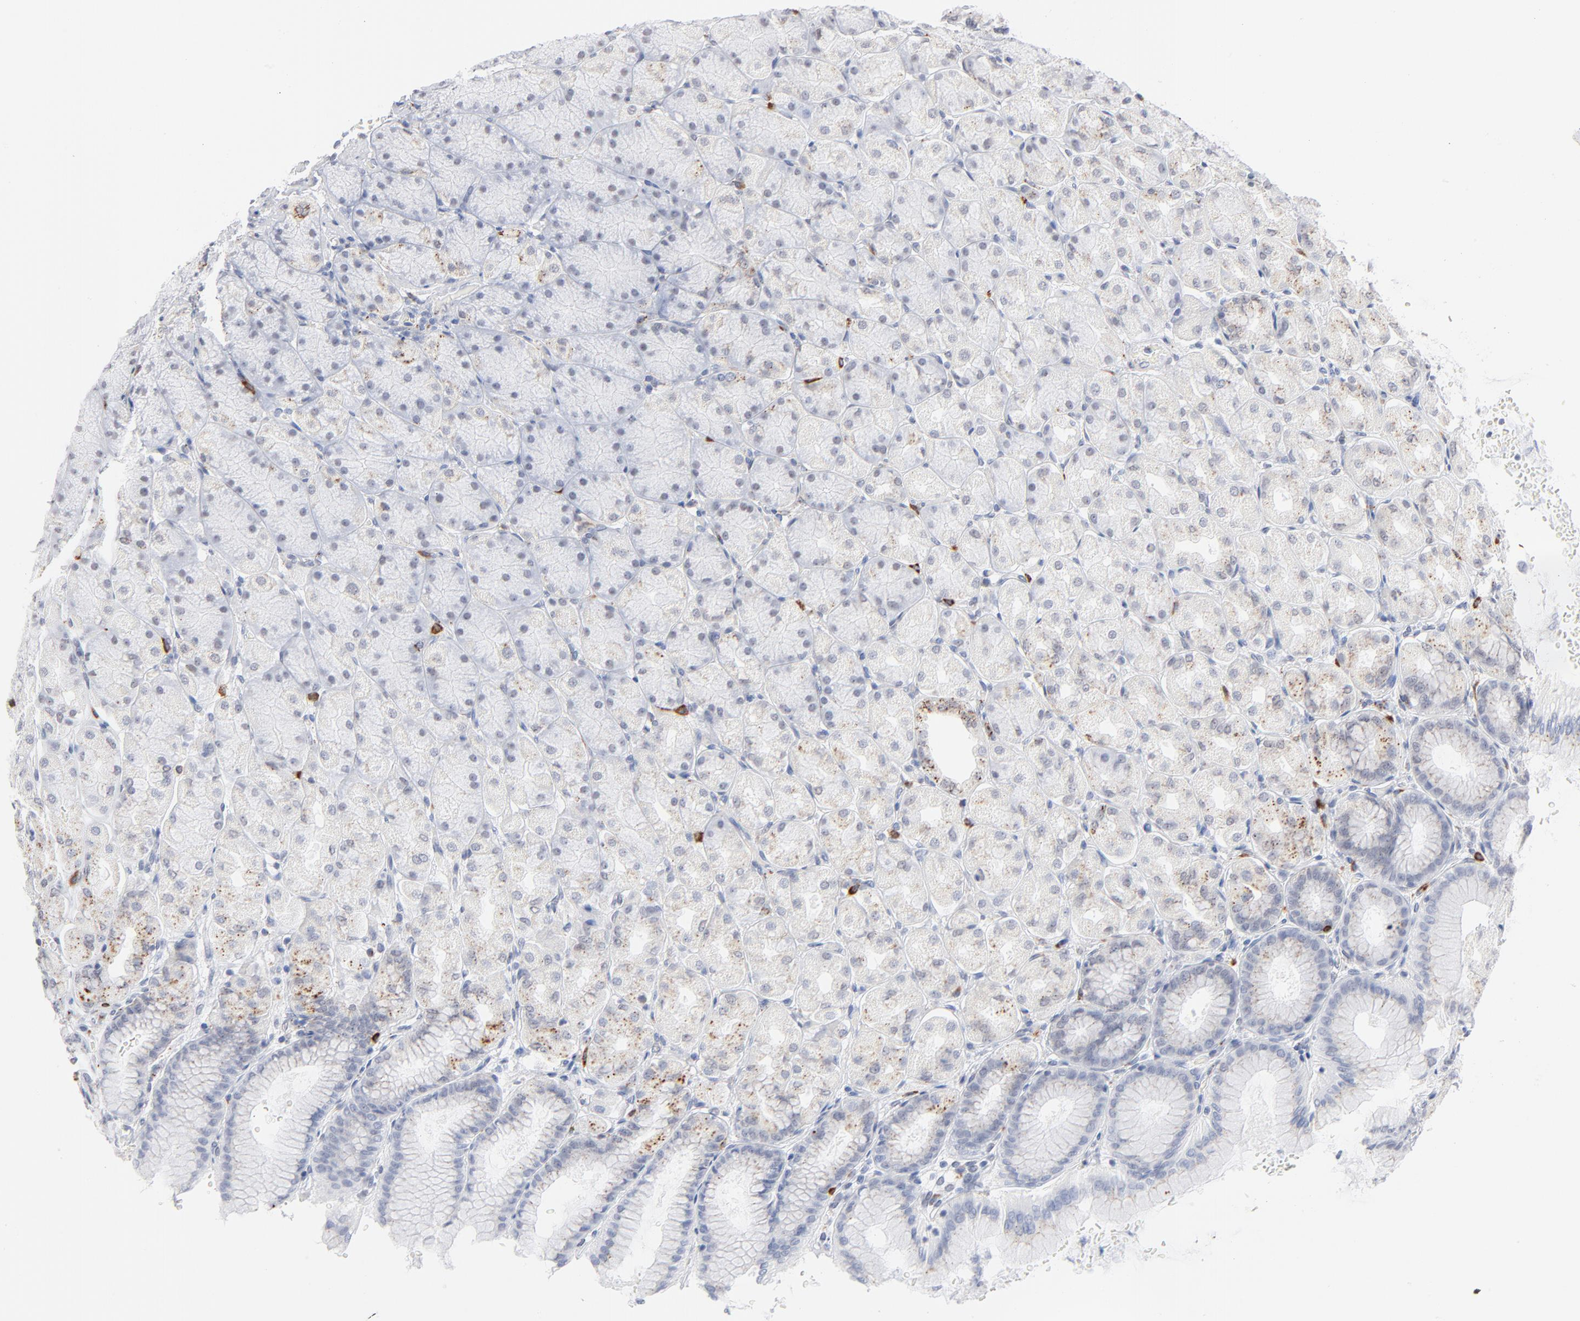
{"staining": {"intensity": "weak", "quantity": "<25%", "location": "cytoplasmic/membranous"}, "tissue": "stomach", "cell_type": "Glandular cells", "image_type": "normal", "snomed": [{"axis": "morphology", "description": "Normal tissue, NOS"}, {"axis": "topography", "description": "Stomach, upper"}], "caption": "IHC image of unremarkable stomach: stomach stained with DAB reveals no significant protein staining in glandular cells.", "gene": "LTBP2", "patient": {"sex": "female", "age": 56}}